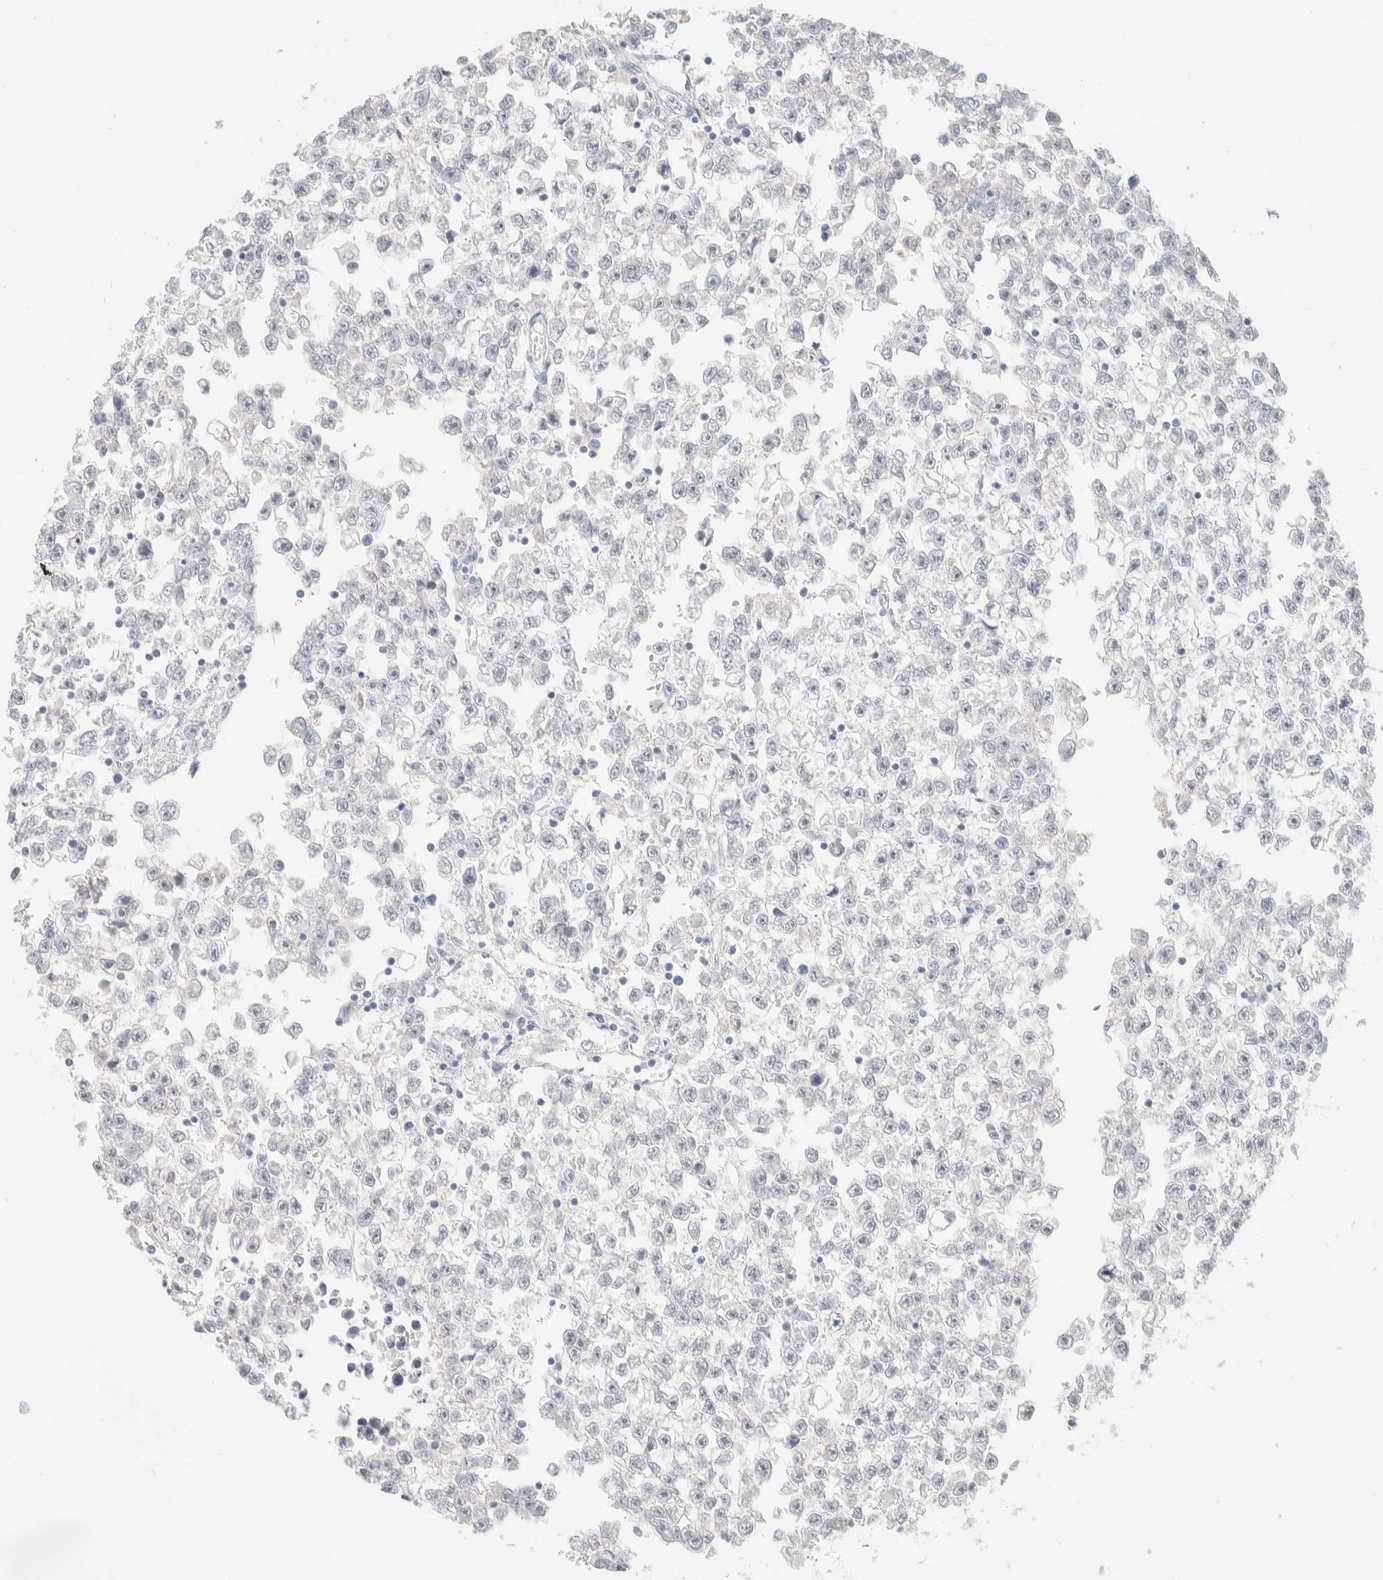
{"staining": {"intensity": "negative", "quantity": "none", "location": "none"}, "tissue": "testis cancer", "cell_type": "Tumor cells", "image_type": "cancer", "snomed": [{"axis": "morphology", "description": "Seminoma, NOS"}, {"axis": "morphology", "description": "Carcinoma, Embryonal, NOS"}, {"axis": "topography", "description": "Testis"}], "caption": "Testis cancer (embryonal carcinoma) was stained to show a protein in brown. There is no significant positivity in tumor cells.", "gene": "RIDA", "patient": {"sex": "male", "age": 51}}